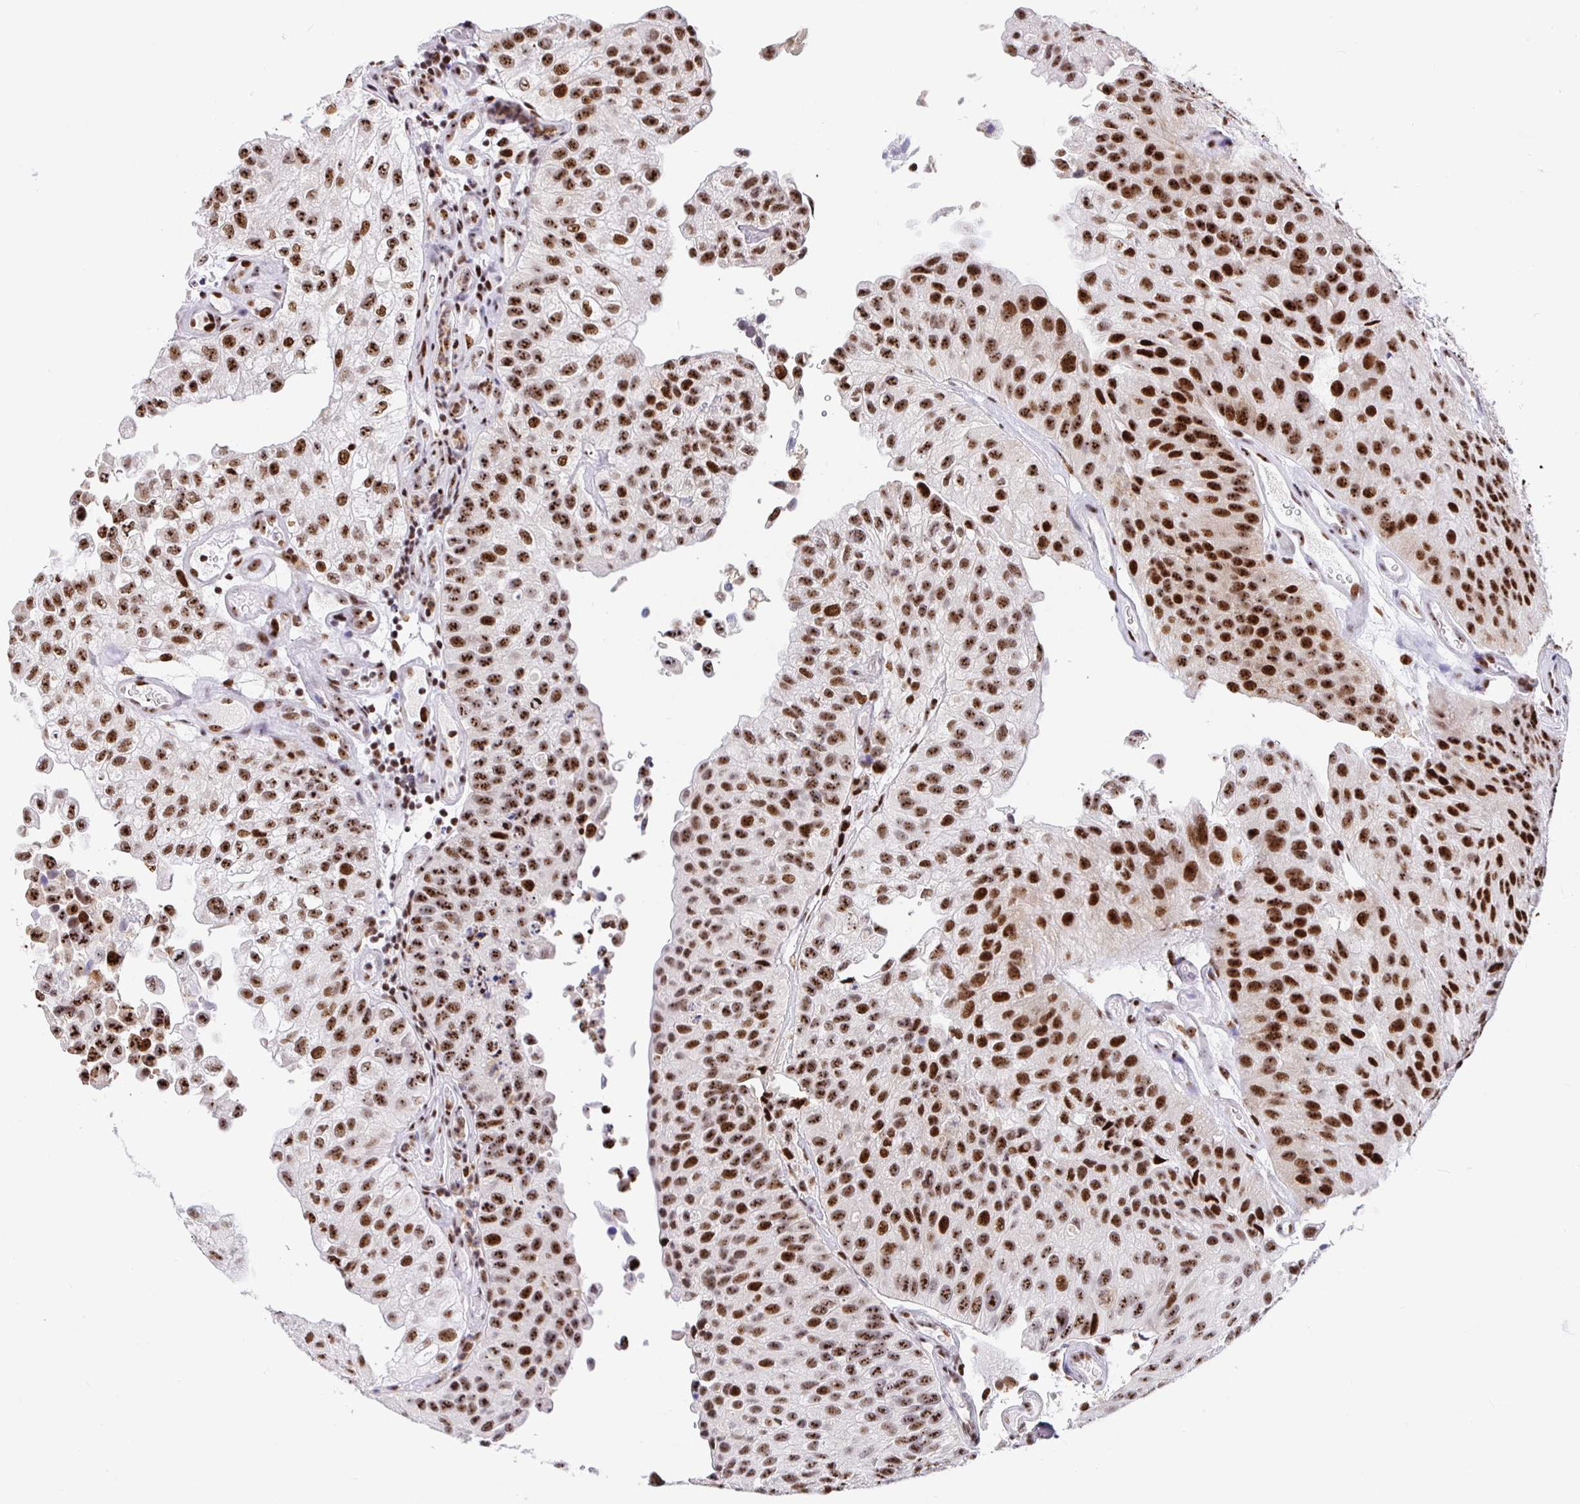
{"staining": {"intensity": "strong", "quantity": ">75%", "location": "nuclear"}, "tissue": "urothelial cancer", "cell_type": "Tumor cells", "image_type": "cancer", "snomed": [{"axis": "morphology", "description": "Urothelial carcinoma, NOS"}, {"axis": "topography", "description": "Urinary bladder"}], "caption": "High-magnification brightfield microscopy of urothelial cancer stained with DAB (brown) and counterstained with hematoxylin (blue). tumor cells exhibit strong nuclear positivity is appreciated in about>75% of cells.", "gene": "SETD5", "patient": {"sex": "male", "age": 87}}